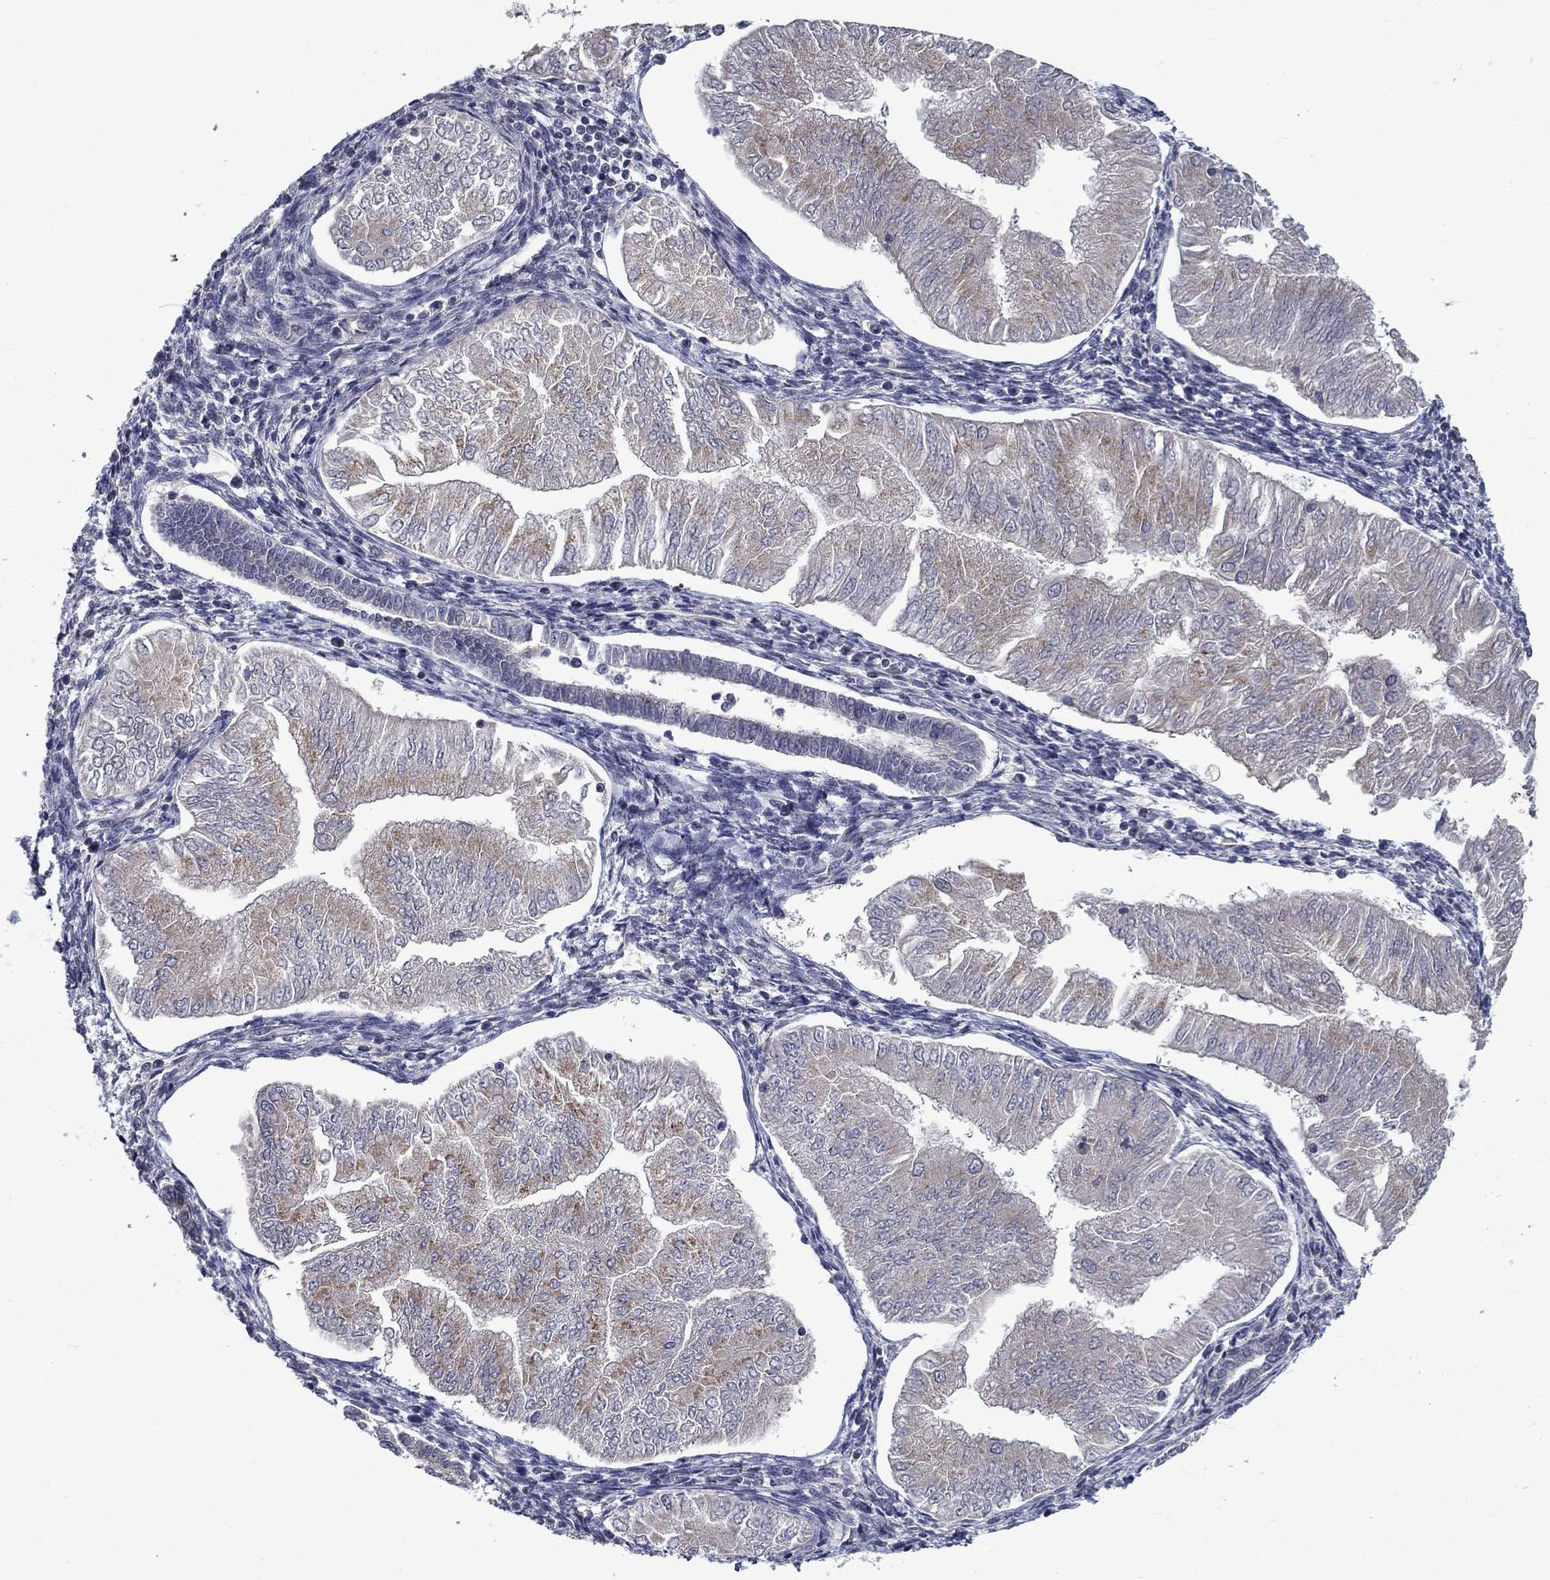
{"staining": {"intensity": "moderate", "quantity": "<25%", "location": "cytoplasmic/membranous"}, "tissue": "endometrial cancer", "cell_type": "Tumor cells", "image_type": "cancer", "snomed": [{"axis": "morphology", "description": "Adenocarcinoma, NOS"}, {"axis": "topography", "description": "Endometrium"}], "caption": "IHC histopathology image of neoplastic tissue: endometrial cancer (adenocarcinoma) stained using IHC demonstrates low levels of moderate protein expression localized specifically in the cytoplasmic/membranous of tumor cells, appearing as a cytoplasmic/membranous brown color.", "gene": "FAM3B", "patient": {"sex": "female", "age": 53}}